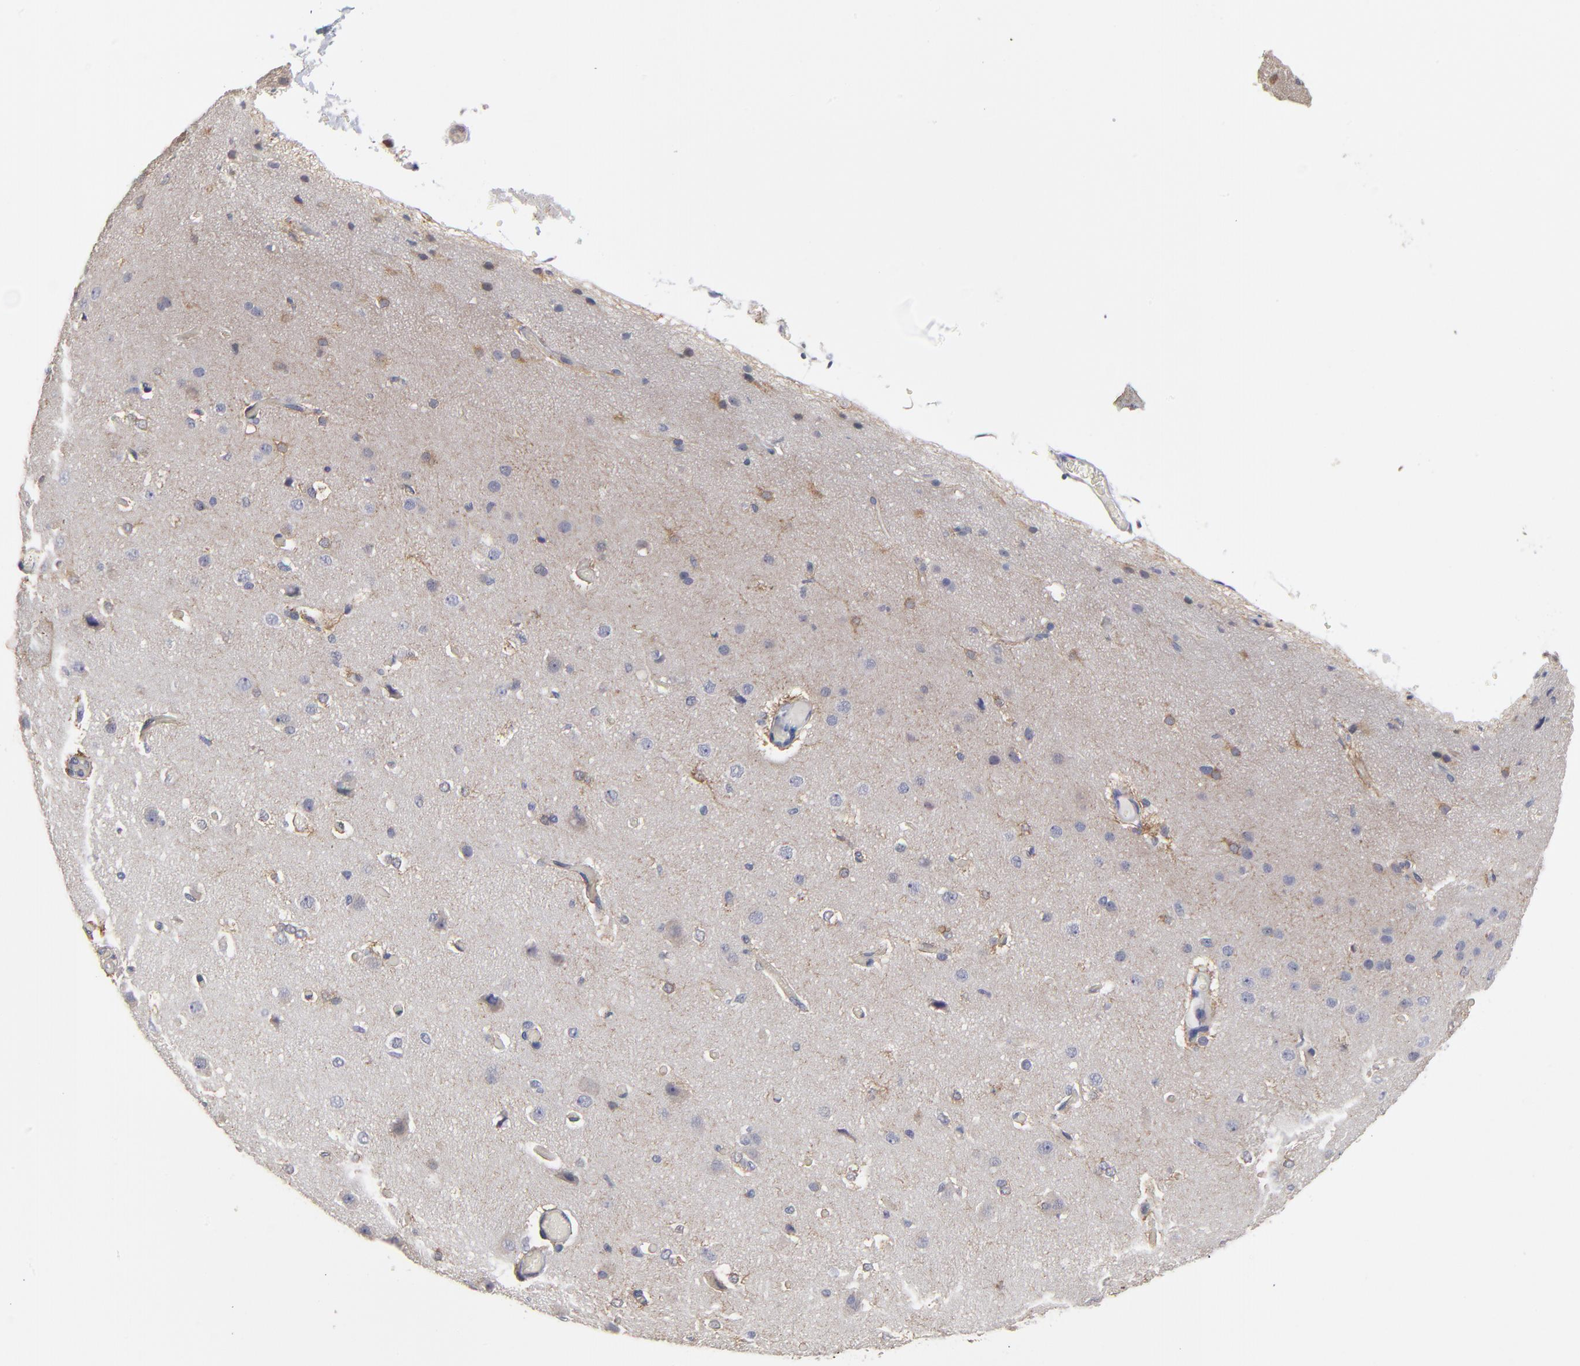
{"staining": {"intensity": "negative", "quantity": "none", "location": "none"}, "tissue": "cerebral cortex", "cell_type": "Endothelial cells", "image_type": "normal", "snomed": [{"axis": "morphology", "description": "Normal tissue, NOS"}, {"axis": "morphology", "description": "Glioma, malignant, High grade"}, {"axis": "topography", "description": "Cerebral cortex"}], "caption": "Immunohistochemistry (IHC) image of normal human cerebral cortex stained for a protein (brown), which demonstrates no staining in endothelial cells.", "gene": "MAGEA10", "patient": {"sex": "male", "age": 77}}